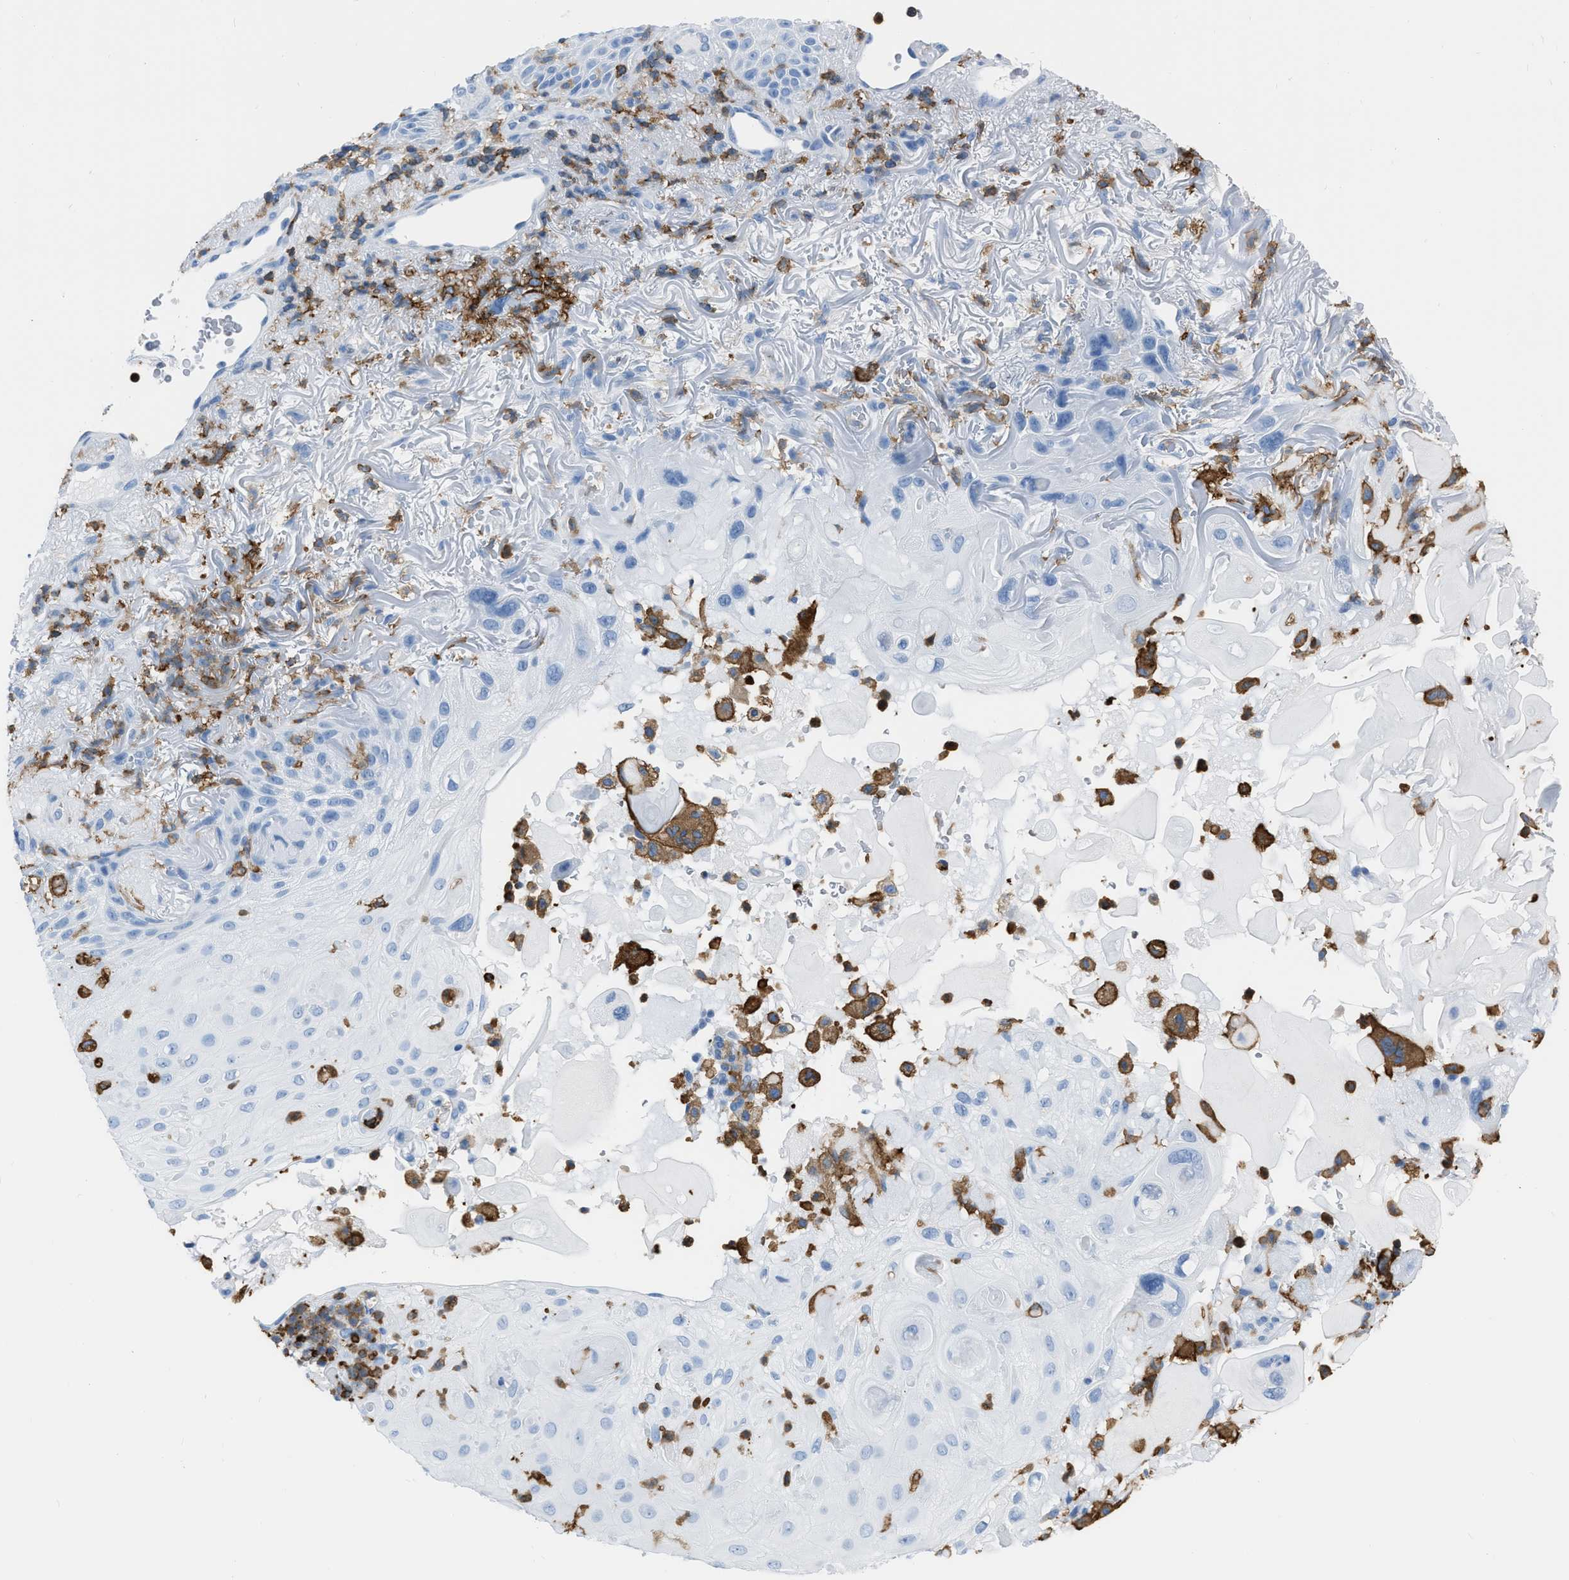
{"staining": {"intensity": "negative", "quantity": "none", "location": "none"}, "tissue": "skin cancer", "cell_type": "Tumor cells", "image_type": "cancer", "snomed": [{"axis": "morphology", "description": "Squamous cell carcinoma, NOS"}, {"axis": "topography", "description": "Skin"}], "caption": "A histopathology image of skin squamous cell carcinoma stained for a protein displays no brown staining in tumor cells. (Immunohistochemistry, brightfield microscopy, high magnification).", "gene": "LSP1", "patient": {"sex": "female", "age": 77}}